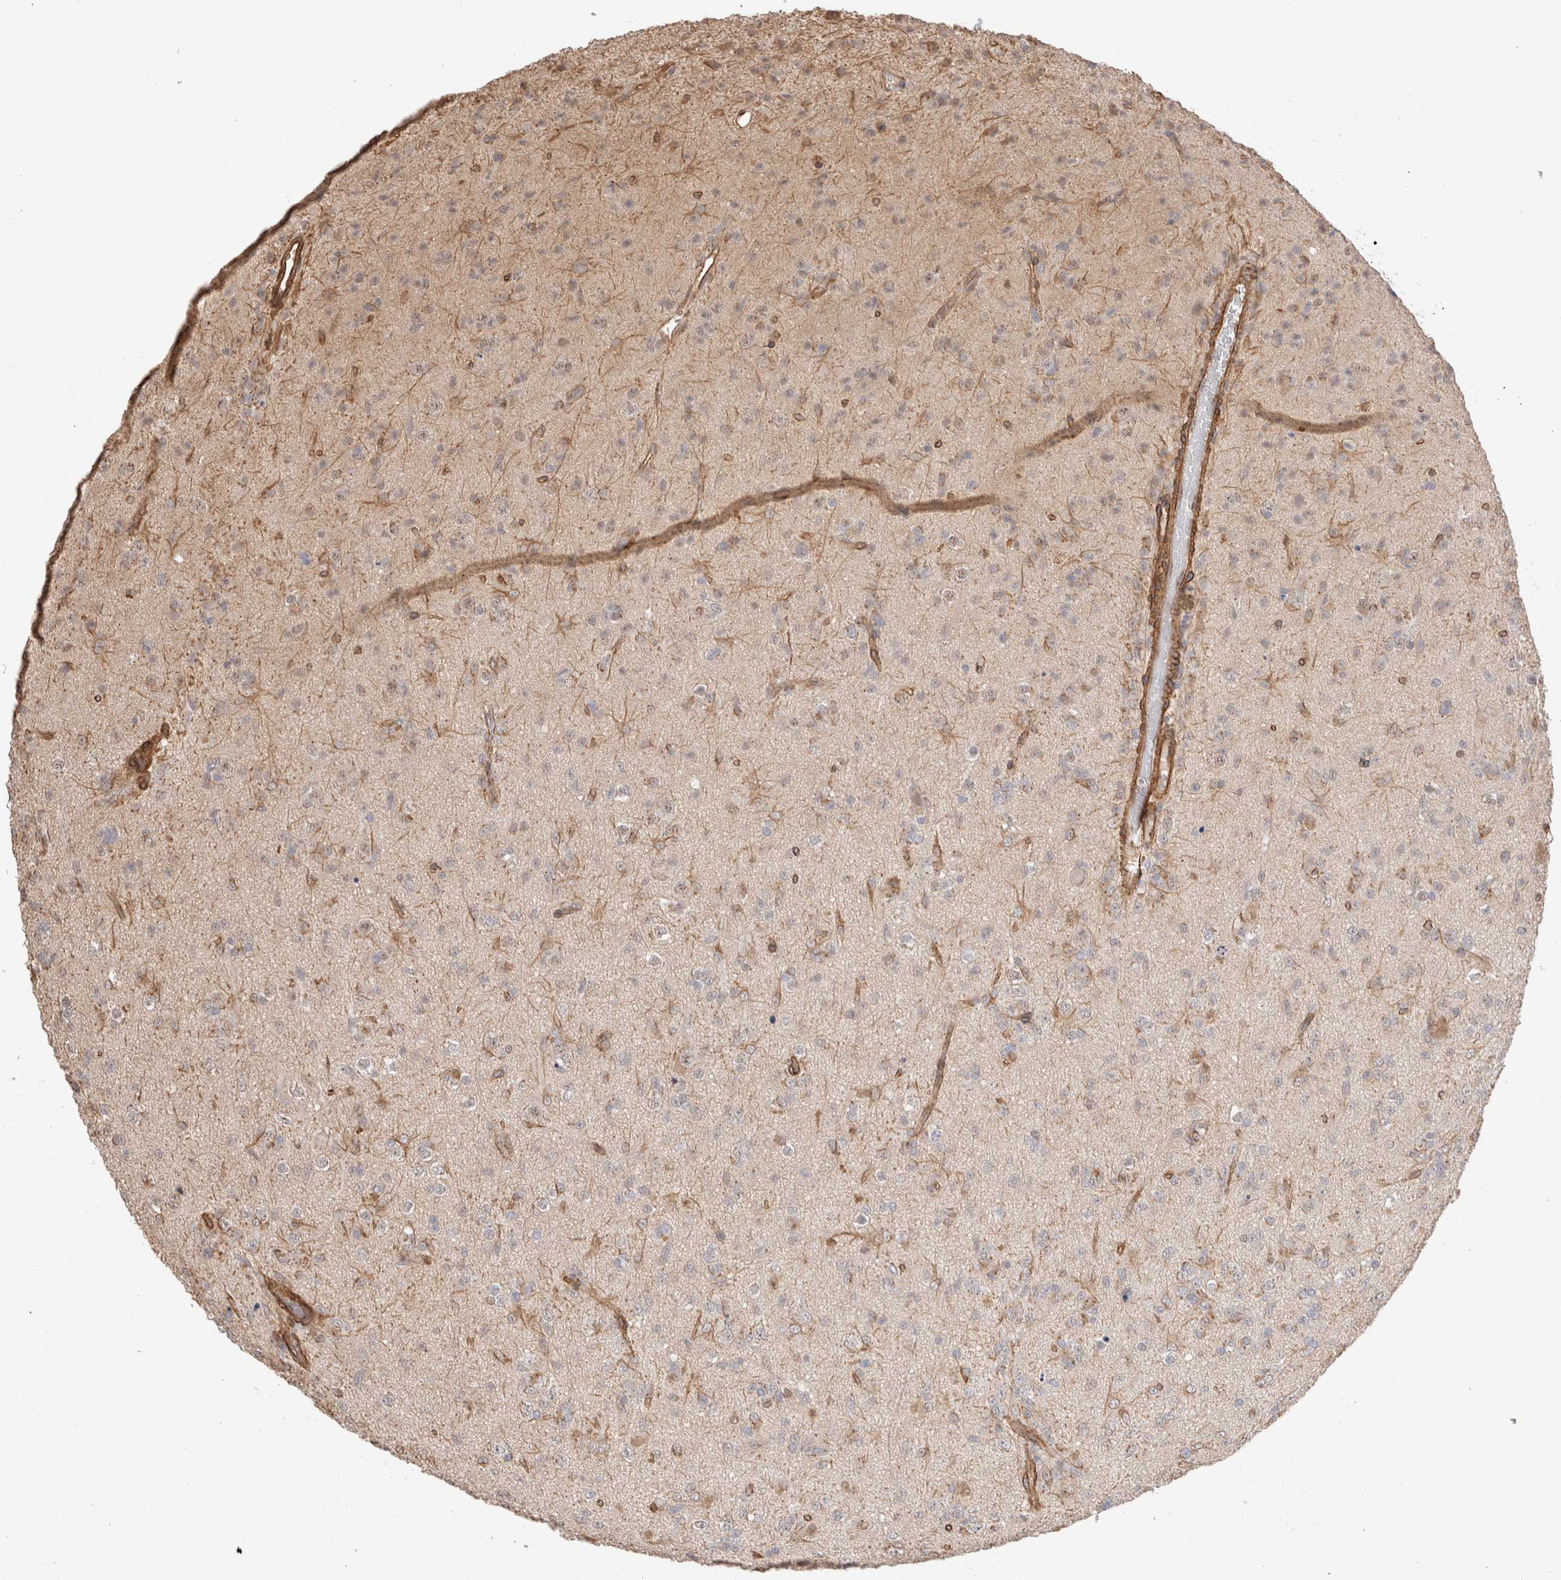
{"staining": {"intensity": "weak", "quantity": "<25%", "location": "cytoplasmic/membranous"}, "tissue": "glioma", "cell_type": "Tumor cells", "image_type": "cancer", "snomed": [{"axis": "morphology", "description": "Glioma, malignant, Low grade"}, {"axis": "topography", "description": "Brain"}], "caption": "High power microscopy histopathology image of an IHC image of malignant low-grade glioma, revealing no significant expression in tumor cells.", "gene": "CAAP1", "patient": {"sex": "male", "age": 65}}